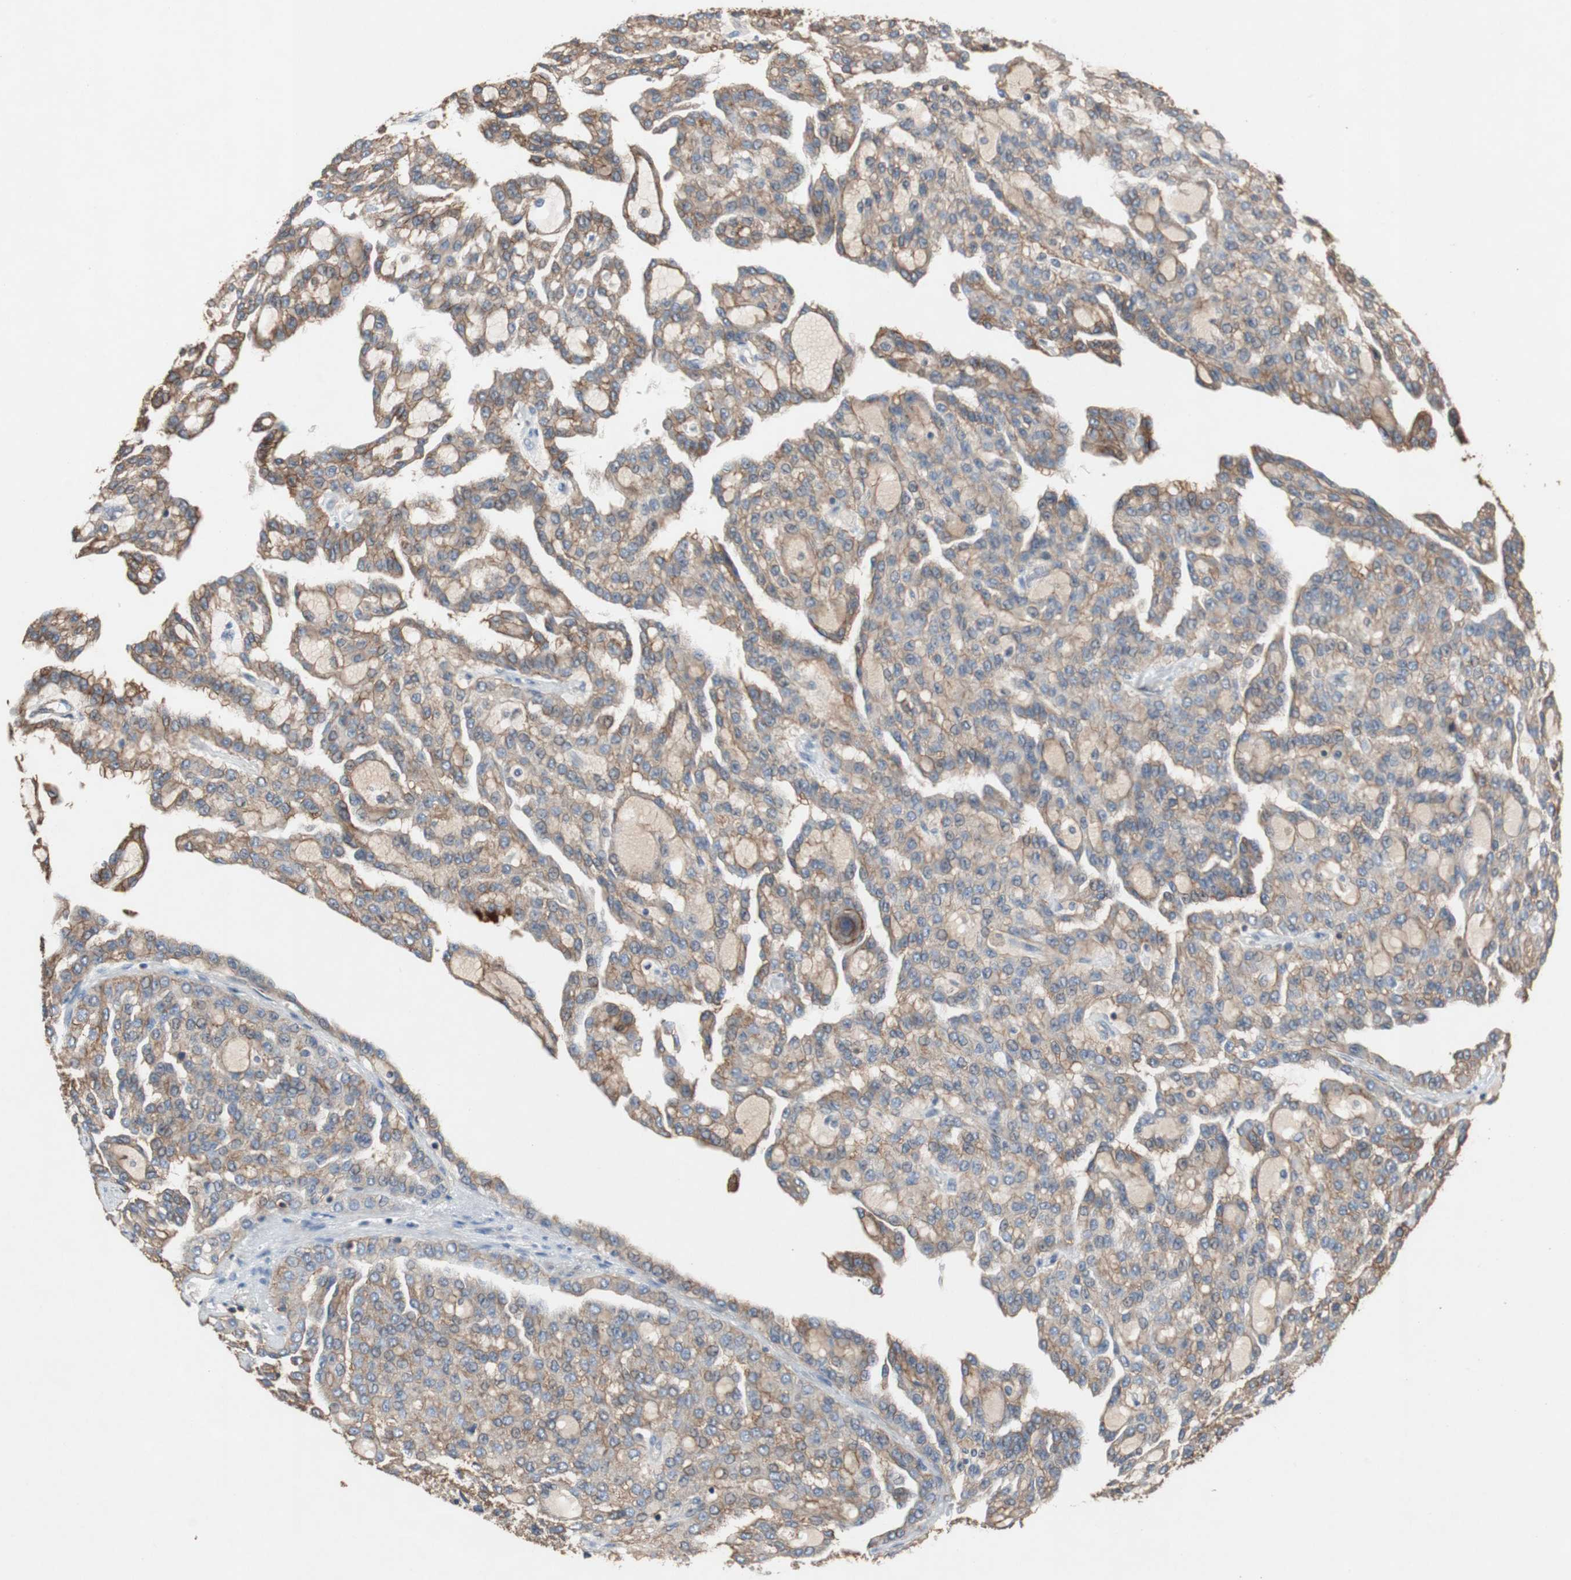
{"staining": {"intensity": "moderate", "quantity": "25%-75%", "location": "cytoplasmic/membranous"}, "tissue": "renal cancer", "cell_type": "Tumor cells", "image_type": "cancer", "snomed": [{"axis": "morphology", "description": "Adenocarcinoma, NOS"}, {"axis": "topography", "description": "Kidney"}], "caption": "The photomicrograph reveals staining of renal adenocarcinoma, revealing moderate cytoplasmic/membranous protein staining (brown color) within tumor cells.", "gene": "TNFRSF14", "patient": {"sex": "male", "age": 63}}